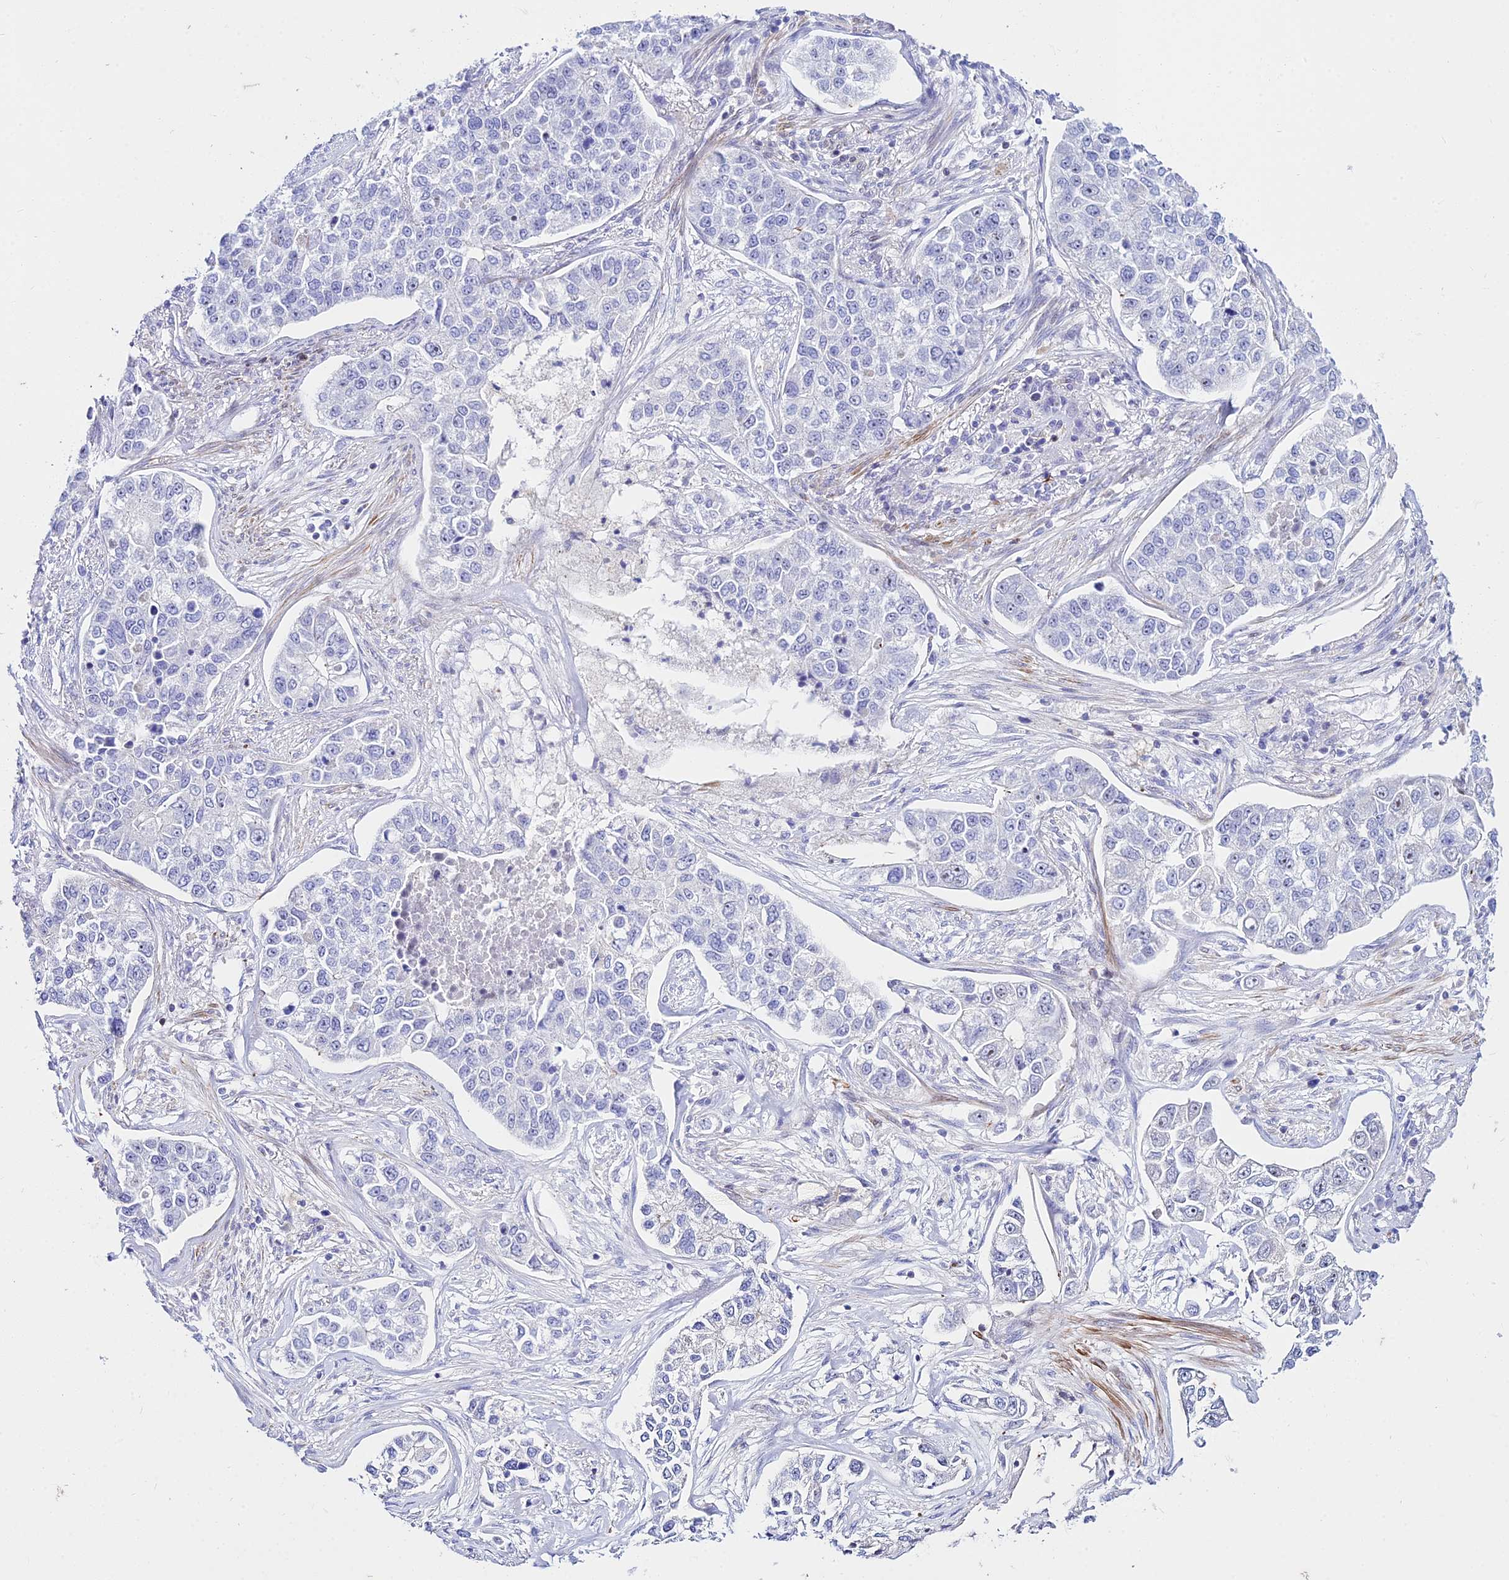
{"staining": {"intensity": "negative", "quantity": "none", "location": "none"}, "tissue": "lung cancer", "cell_type": "Tumor cells", "image_type": "cancer", "snomed": [{"axis": "morphology", "description": "Adenocarcinoma, NOS"}, {"axis": "topography", "description": "Lung"}], "caption": "DAB (3,3'-diaminobenzidine) immunohistochemical staining of lung cancer displays no significant expression in tumor cells.", "gene": "DLX1", "patient": {"sex": "male", "age": 49}}